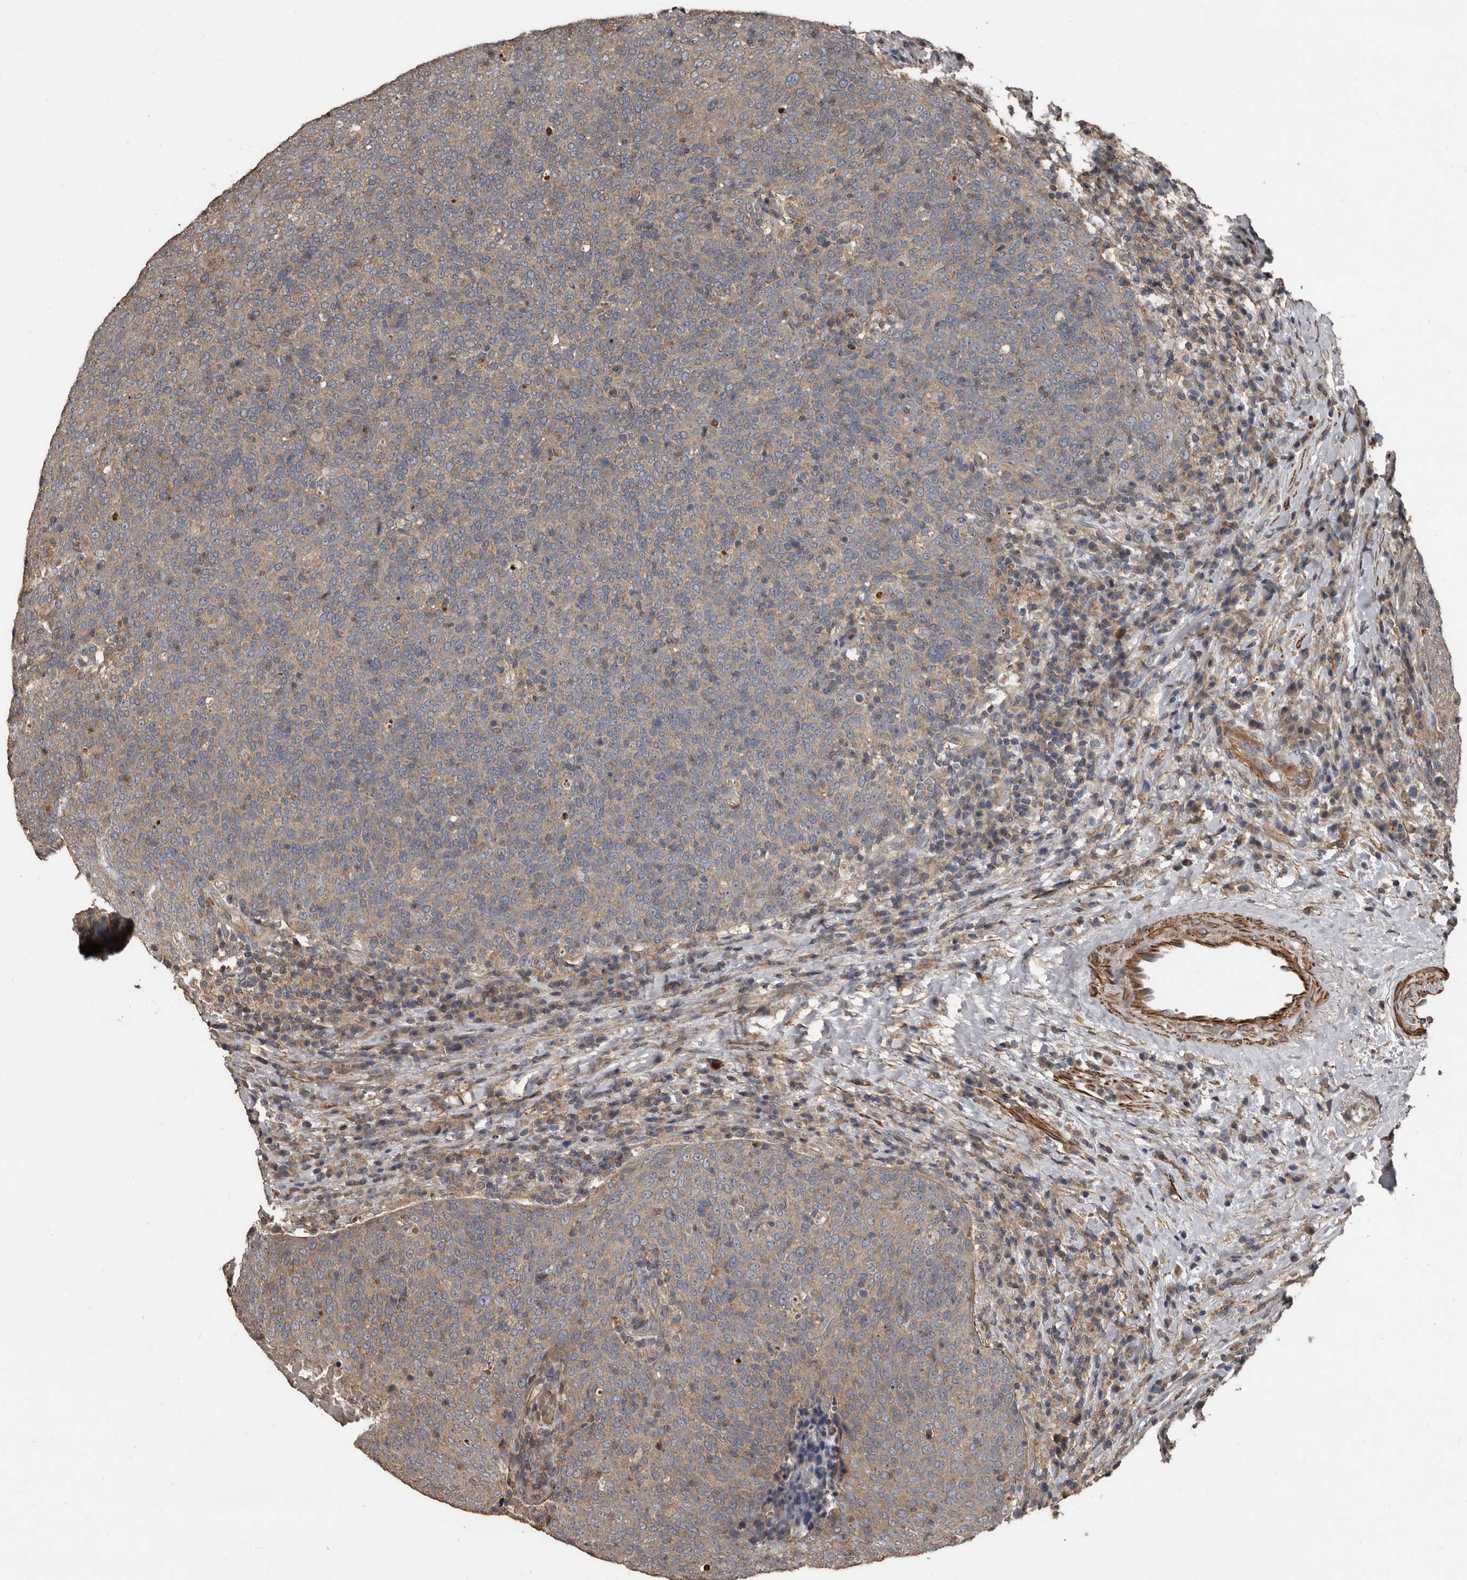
{"staining": {"intensity": "weak", "quantity": ">75%", "location": "cytoplasmic/membranous"}, "tissue": "head and neck cancer", "cell_type": "Tumor cells", "image_type": "cancer", "snomed": [{"axis": "morphology", "description": "Squamous cell carcinoma, NOS"}, {"axis": "morphology", "description": "Squamous cell carcinoma, metastatic, NOS"}, {"axis": "topography", "description": "Lymph node"}, {"axis": "topography", "description": "Head-Neck"}], "caption": "Metastatic squamous cell carcinoma (head and neck) stained with a brown dye demonstrates weak cytoplasmic/membranous positive expression in approximately >75% of tumor cells.", "gene": "GREB1", "patient": {"sex": "male", "age": 62}}